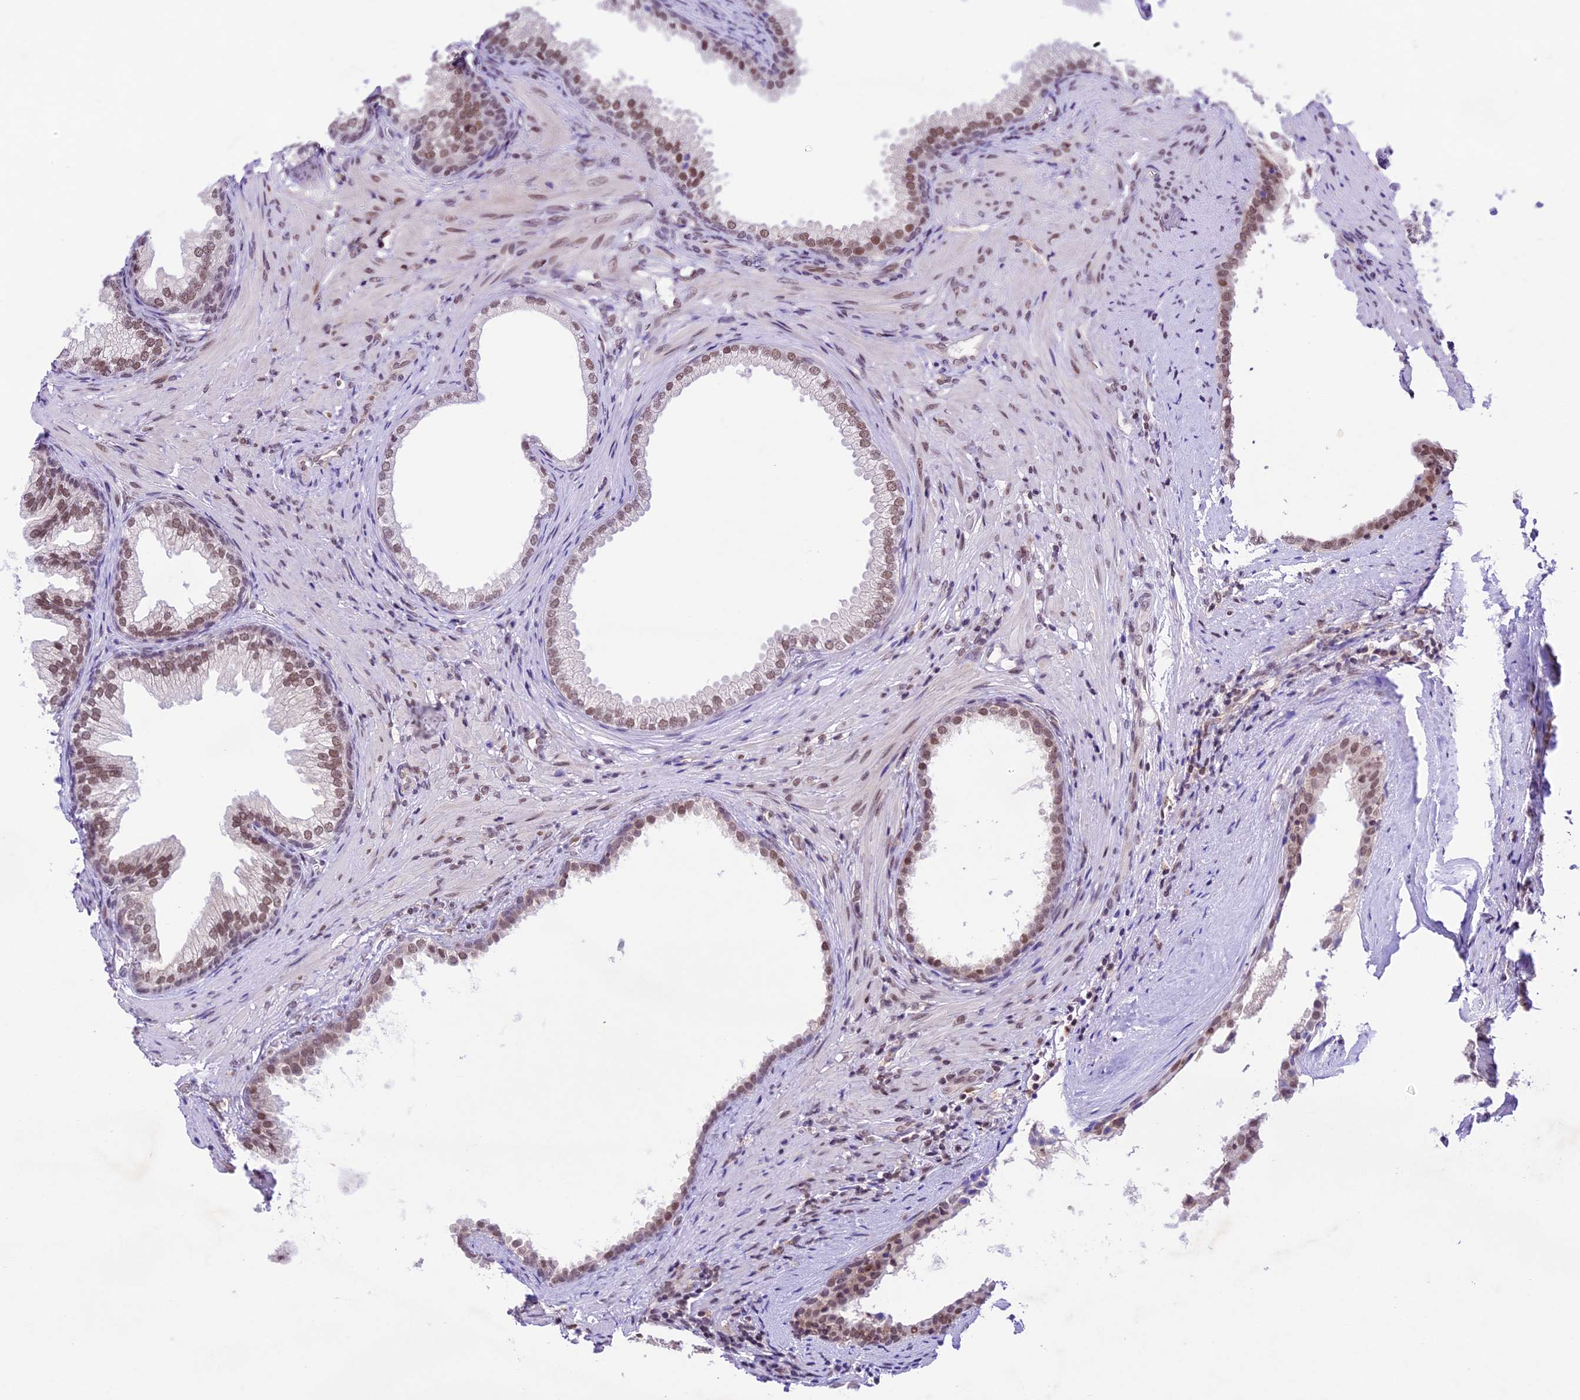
{"staining": {"intensity": "moderate", "quantity": ">75%", "location": "nuclear"}, "tissue": "prostate", "cell_type": "Glandular cells", "image_type": "normal", "snomed": [{"axis": "morphology", "description": "Normal tissue, NOS"}, {"axis": "topography", "description": "Prostate"}], "caption": "Protein staining of benign prostate exhibits moderate nuclear expression in approximately >75% of glandular cells. (IHC, brightfield microscopy, high magnification).", "gene": "SHKBP1", "patient": {"sex": "male", "age": 76}}